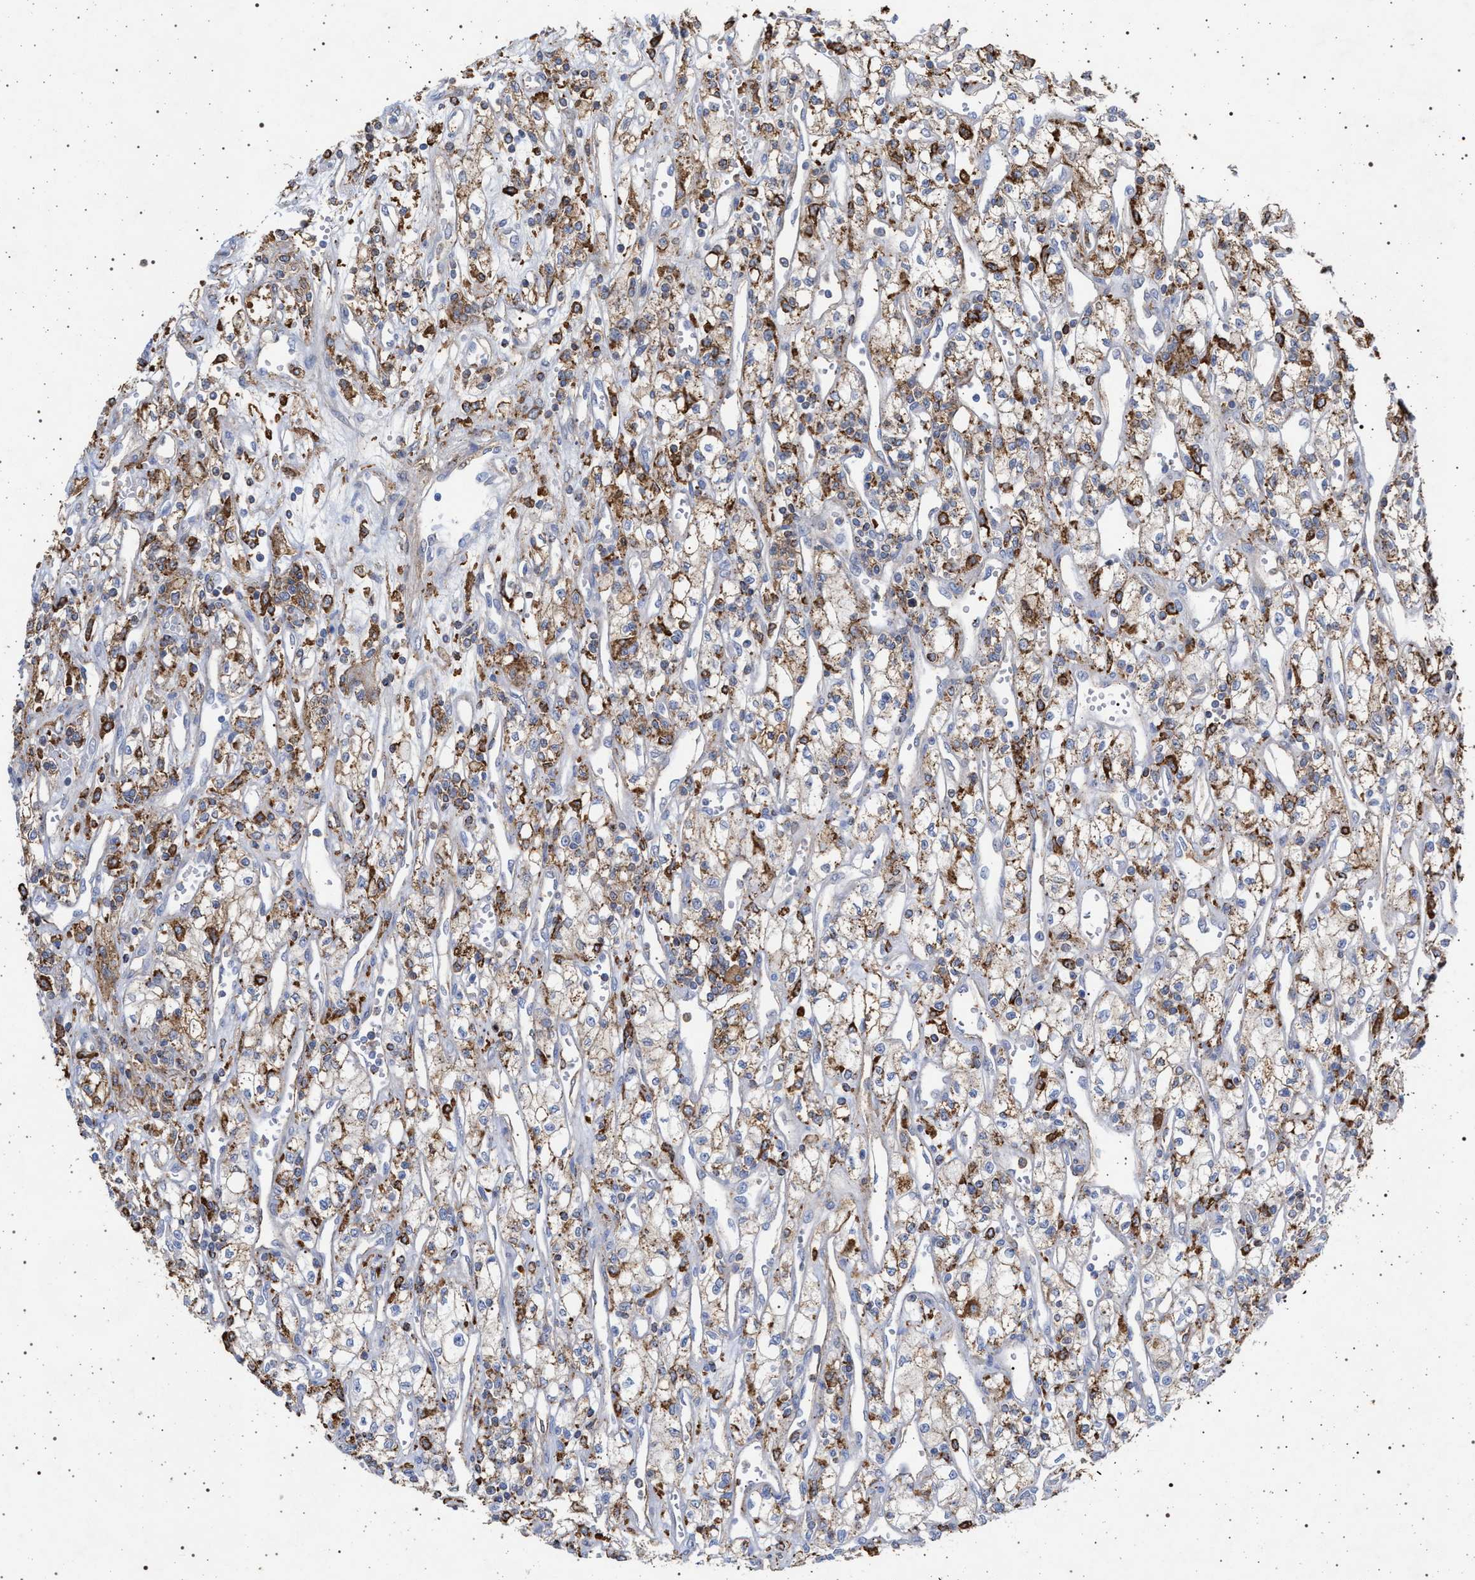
{"staining": {"intensity": "moderate", "quantity": "25%-75%", "location": "cytoplasmic/membranous"}, "tissue": "renal cancer", "cell_type": "Tumor cells", "image_type": "cancer", "snomed": [{"axis": "morphology", "description": "Adenocarcinoma, NOS"}, {"axis": "topography", "description": "Kidney"}], "caption": "Adenocarcinoma (renal) tissue displays moderate cytoplasmic/membranous positivity in approximately 25%-75% of tumor cells", "gene": "PLG", "patient": {"sex": "male", "age": 59}}